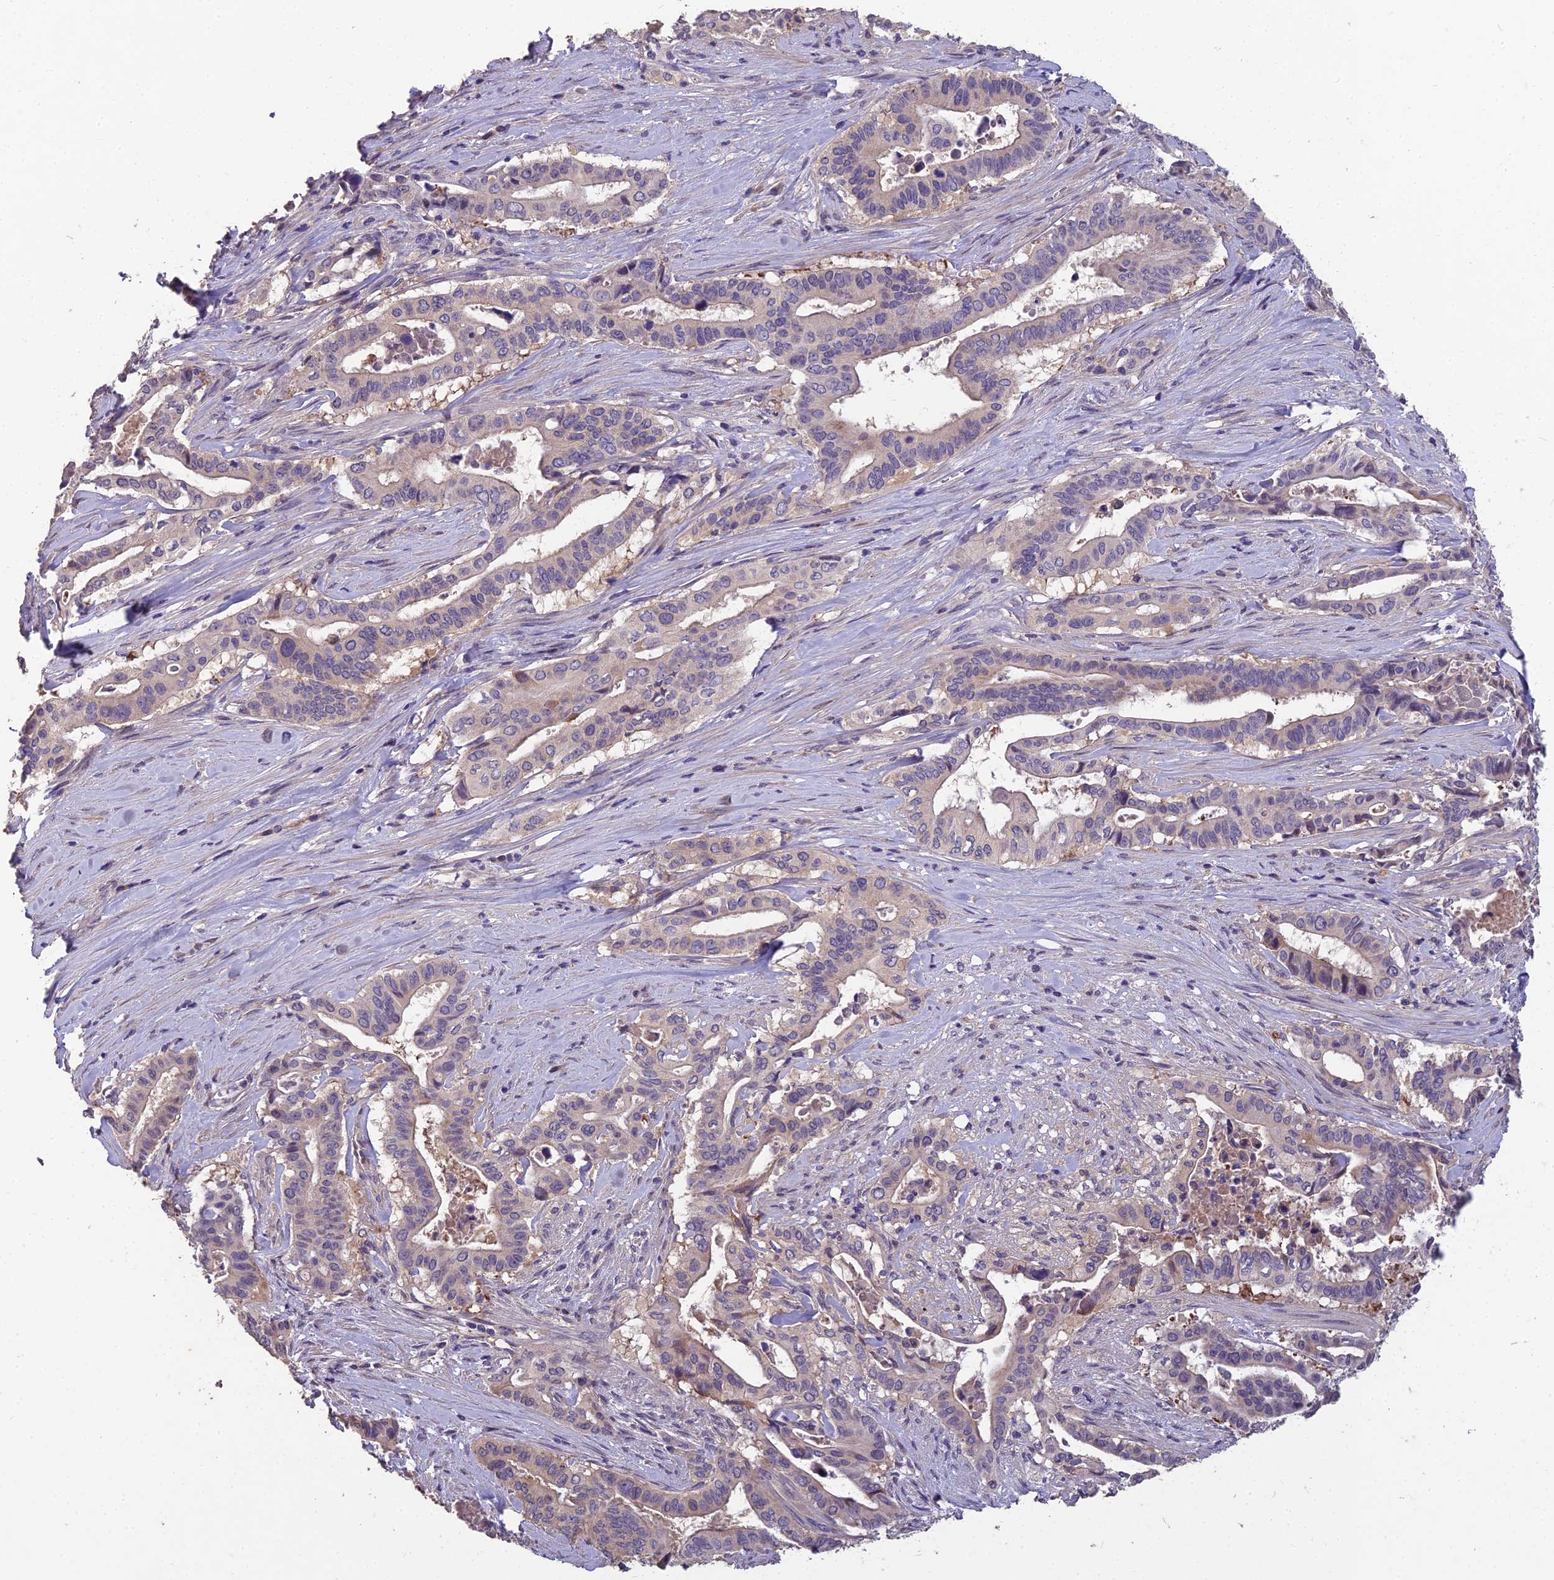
{"staining": {"intensity": "weak", "quantity": "<25%", "location": "cytoplasmic/membranous"}, "tissue": "pancreatic cancer", "cell_type": "Tumor cells", "image_type": "cancer", "snomed": [{"axis": "morphology", "description": "Adenocarcinoma, NOS"}, {"axis": "topography", "description": "Pancreas"}], "caption": "An image of adenocarcinoma (pancreatic) stained for a protein displays no brown staining in tumor cells.", "gene": "CEACAM16", "patient": {"sex": "female", "age": 77}}